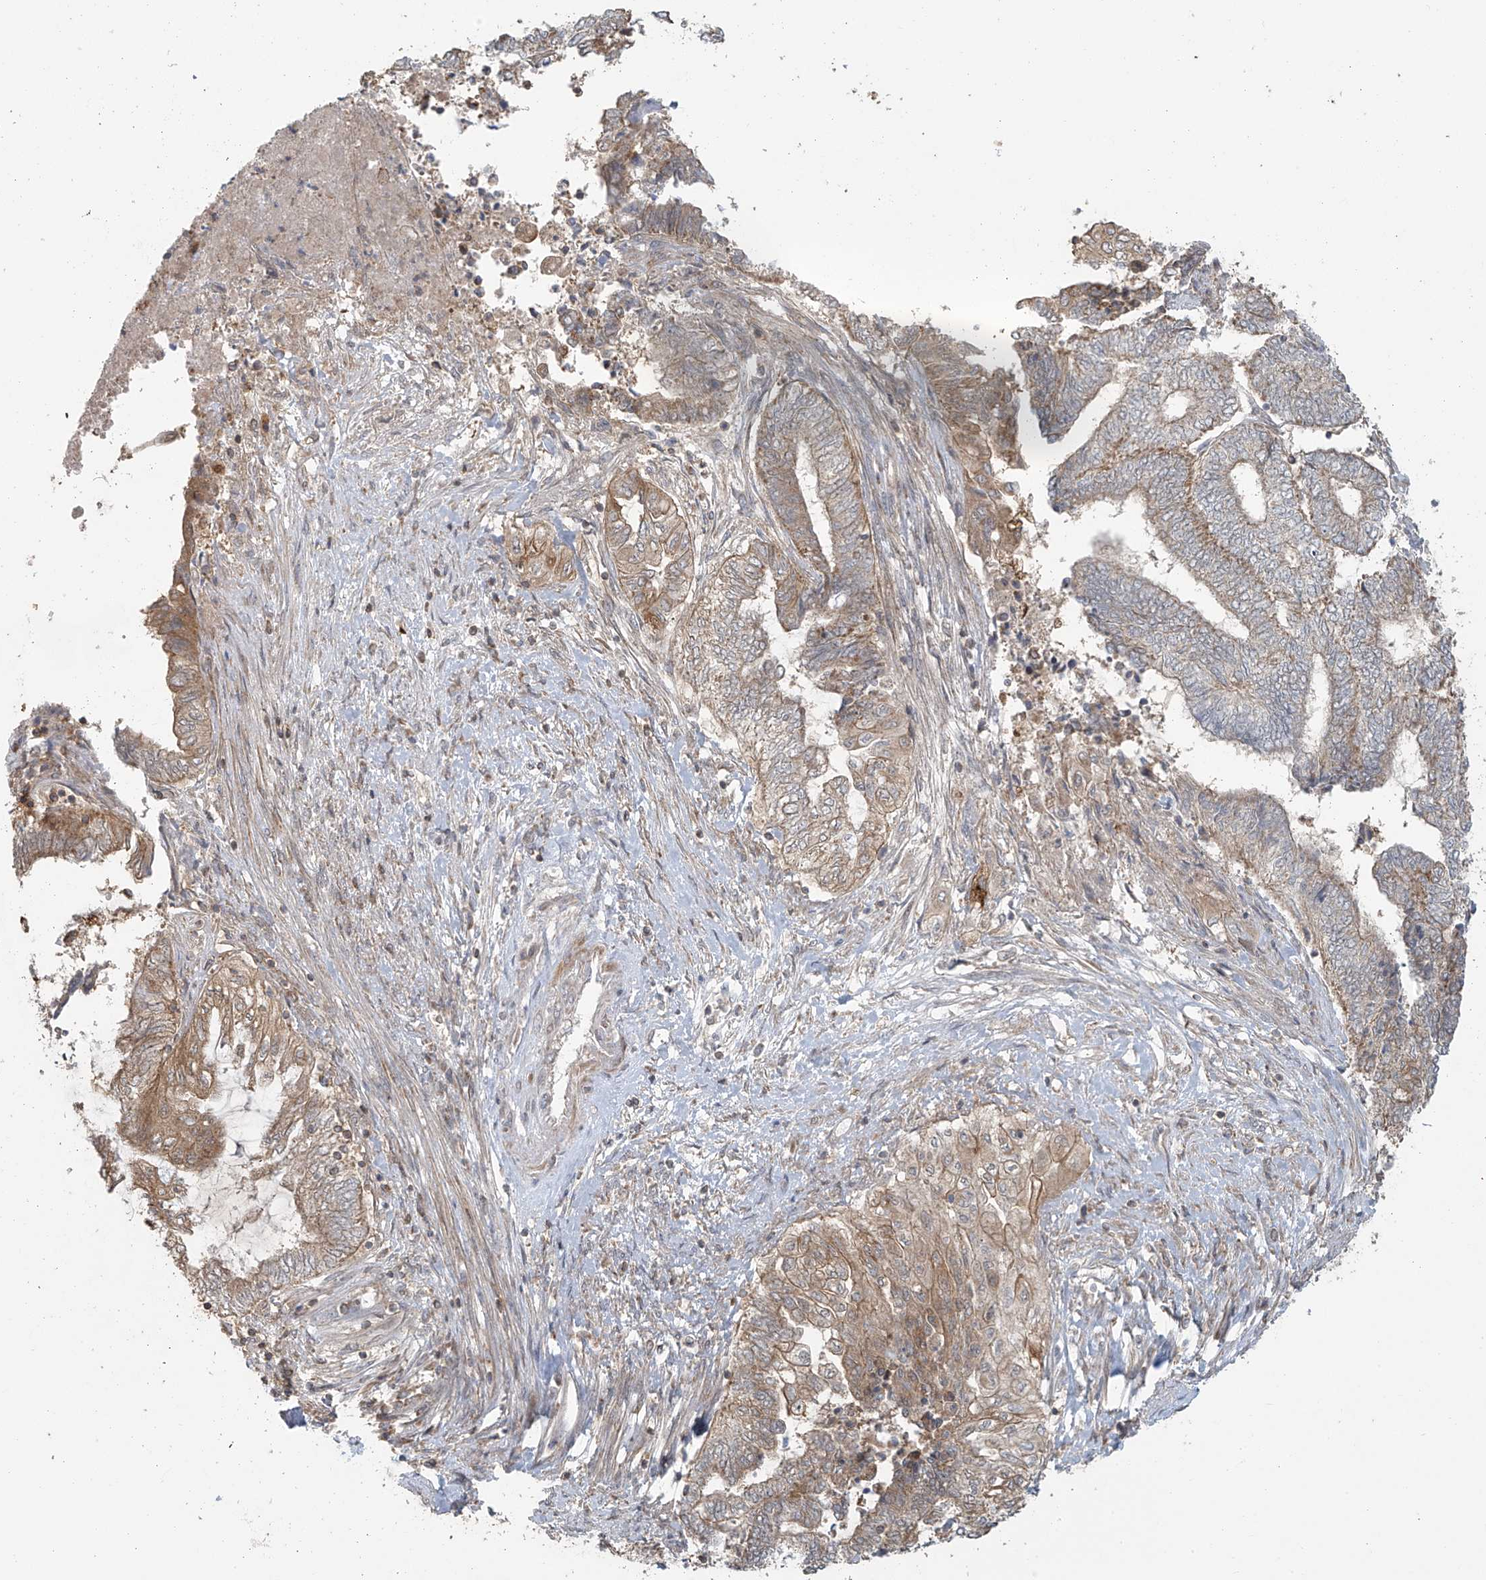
{"staining": {"intensity": "weak", "quantity": "25%-75%", "location": "cytoplasmic/membranous"}, "tissue": "endometrial cancer", "cell_type": "Tumor cells", "image_type": "cancer", "snomed": [{"axis": "morphology", "description": "Adenocarcinoma, NOS"}, {"axis": "topography", "description": "Uterus"}, {"axis": "topography", "description": "Endometrium"}], "caption": "A brown stain labels weak cytoplasmic/membranous staining of a protein in endometrial cancer tumor cells.", "gene": "HDDC2", "patient": {"sex": "female", "age": 70}}